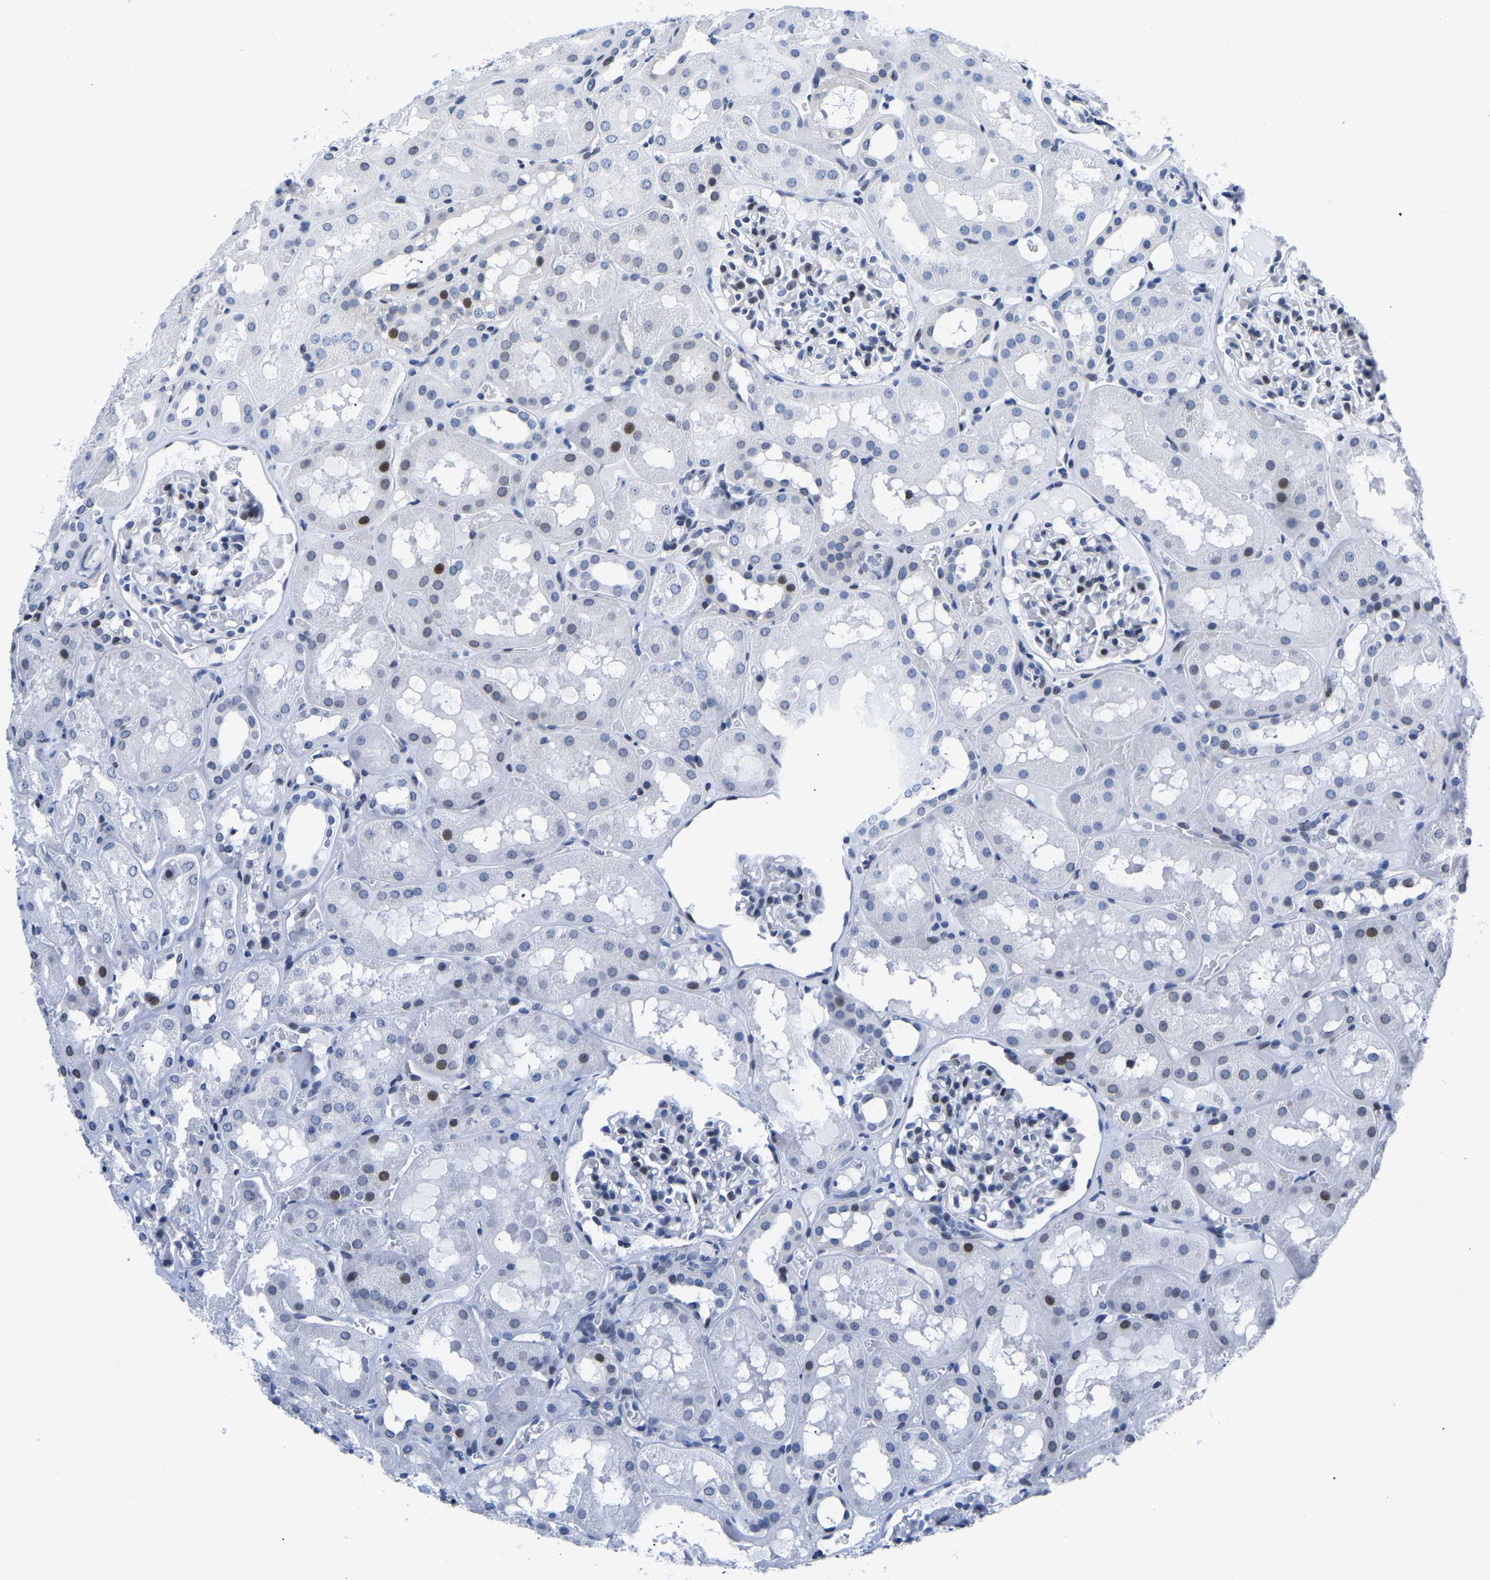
{"staining": {"intensity": "negative", "quantity": "none", "location": "none"}, "tissue": "kidney", "cell_type": "Cells in glomeruli", "image_type": "normal", "snomed": [{"axis": "morphology", "description": "Normal tissue, NOS"}, {"axis": "topography", "description": "Kidney"}, {"axis": "topography", "description": "Urinary bladder"}], "caption": "A high-resolution photomicrograph shows immunohistochemistry (IHC) staining of benign kidney, which exhibits no significant staining in cells in glomeruli. The staining is performed using DAB brown chromogen with nuclei counter-stained in using hematoxylin.", "gene": "UPK3A", "patient": {"sex": "male", "age": 16}}